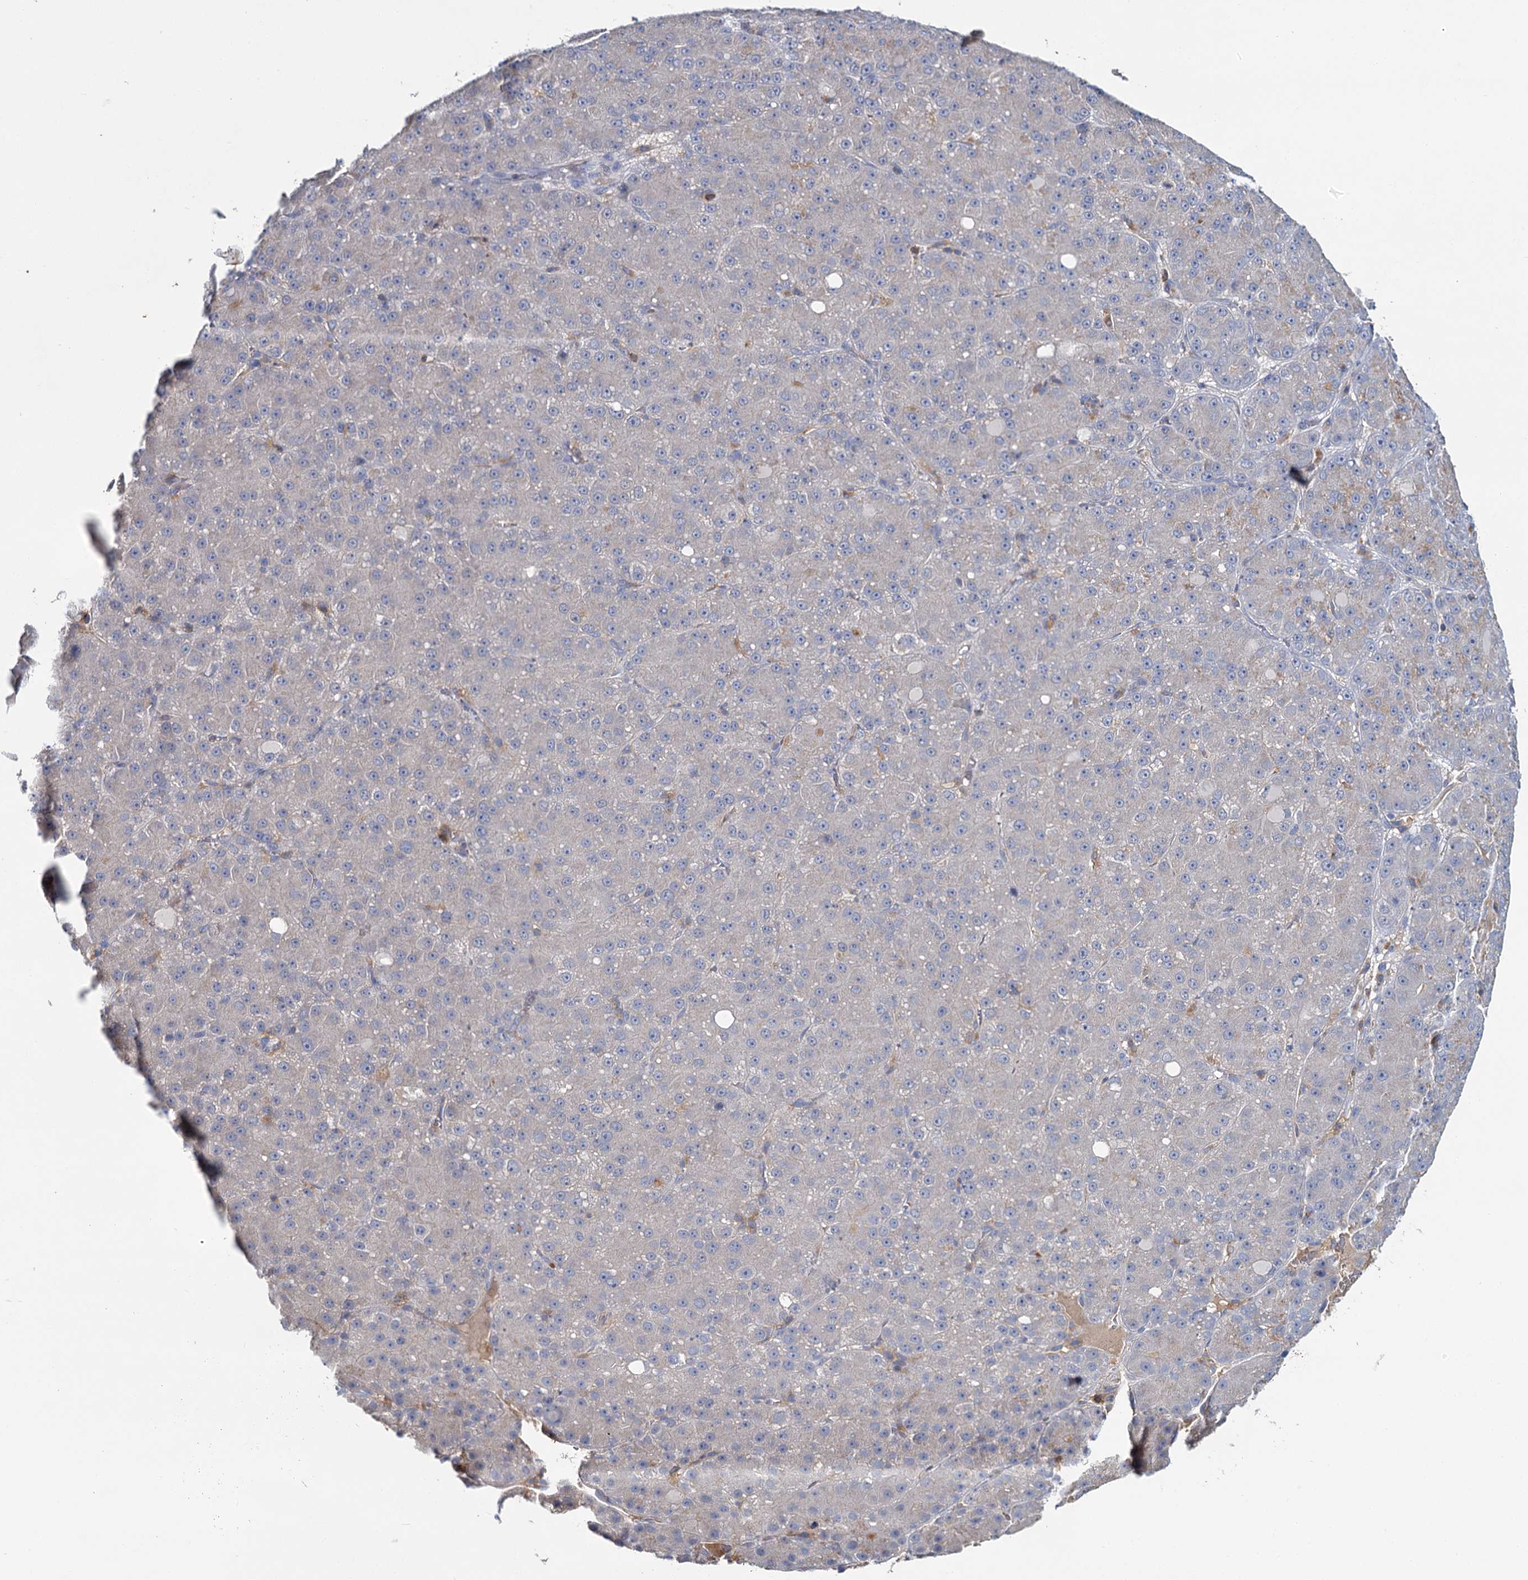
{"staining": {"intensity": "negative", "quantity": "none", "location": "none"}, "tissue": "liver cancer", "cell_type": "Tumor cells", "image_type": "cancer", "snomed": [{"axis": "morphology", "description": "Carcinoma, Hepatocellular, NOS"}, {"axis": "topography", "description": "Liver"}], "caption": "Photomicrograph shows no protein positivity in tumor cells of liver cancer (hepatocellular carcinoma) tissue.", "gene": "FGFR2", "patient": {"sex": "male", "age": 67}}